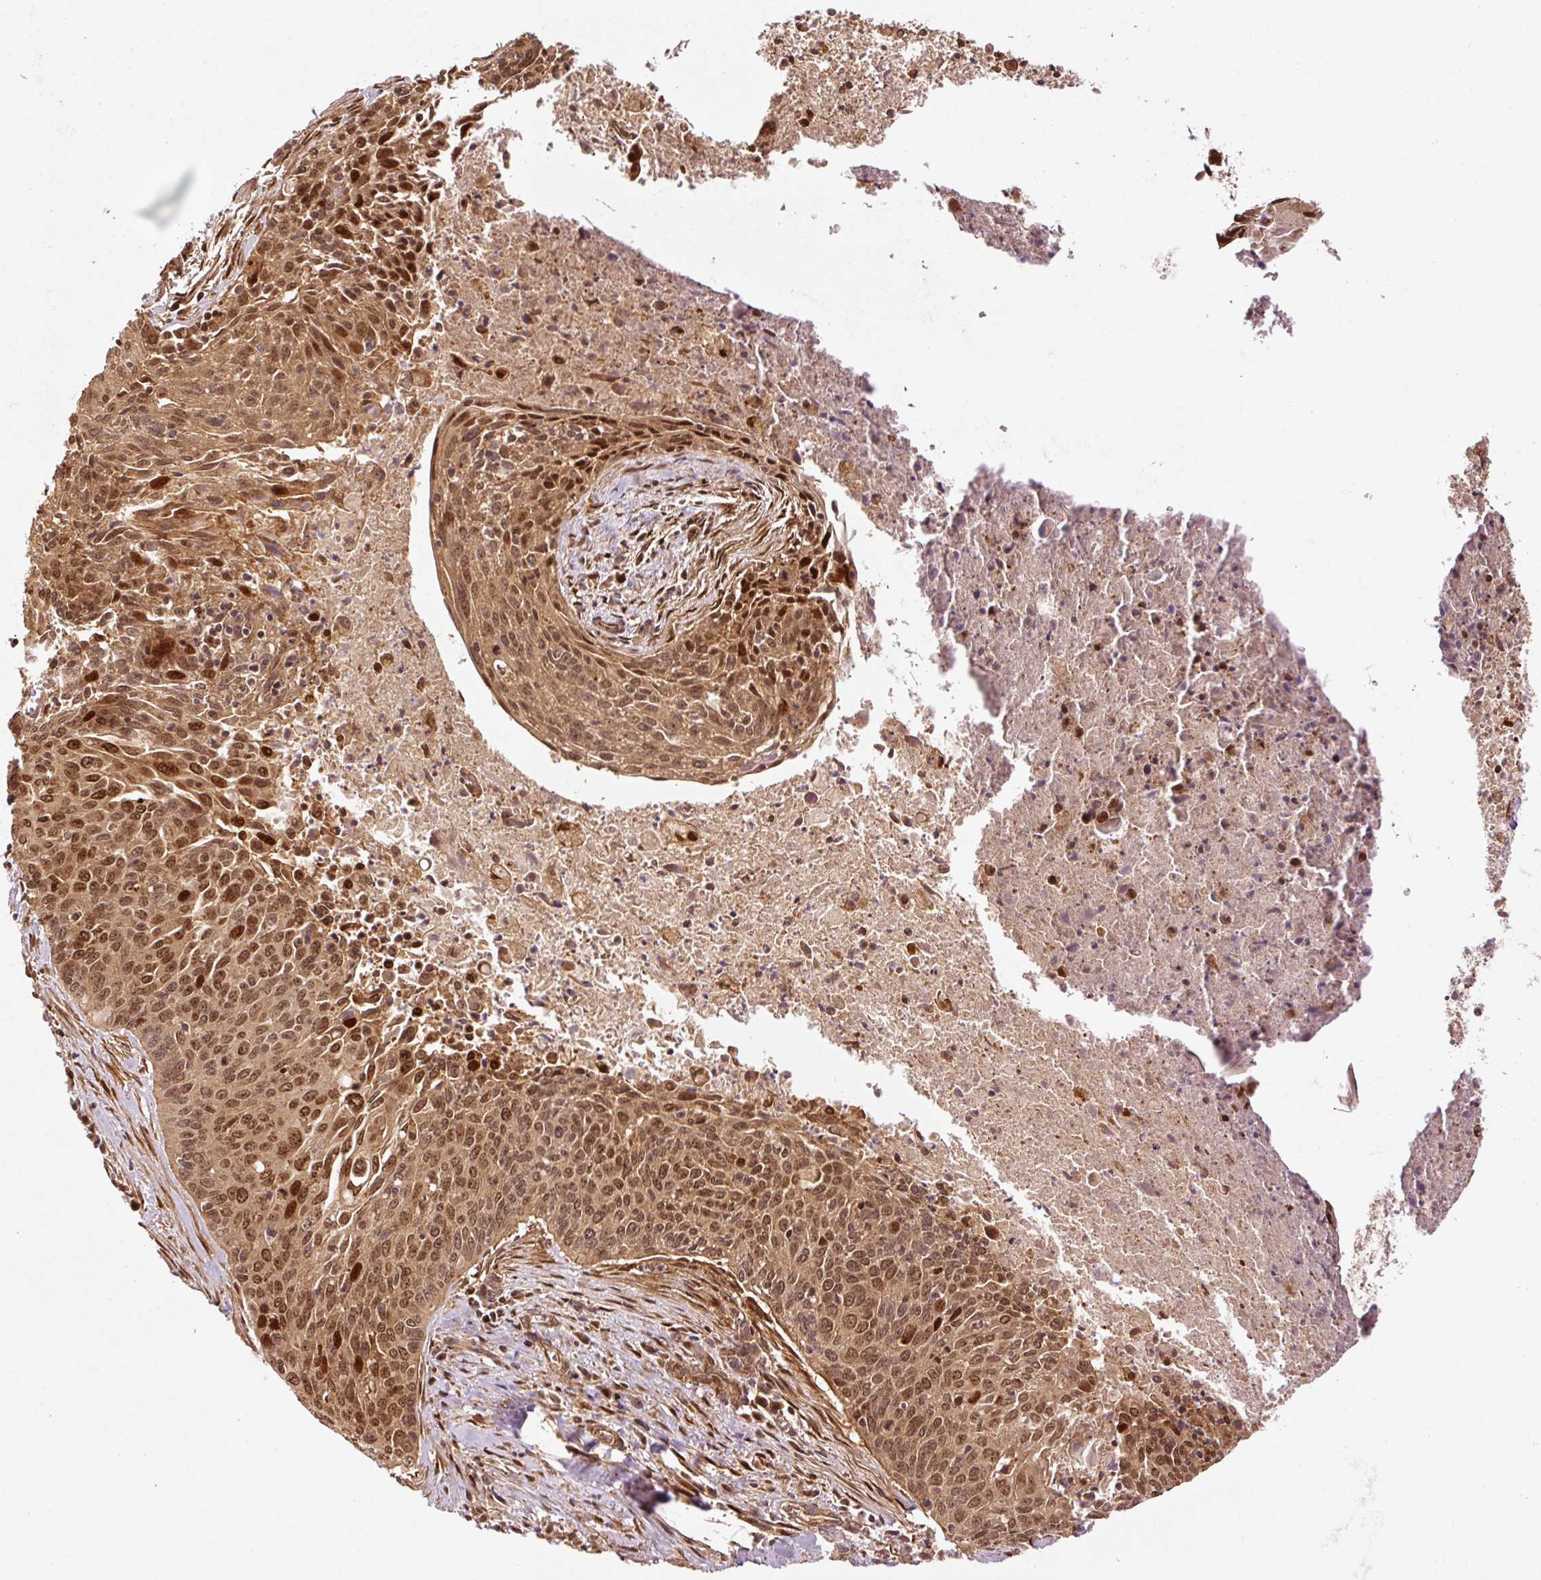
{"staining": {"intensity": "moderate", "quantity": ">75%", "location": "cytoplasmic/membranous,nuclear"}, "tissue": "cervical cancer", "cell_type": "Tumor cells", "image_type": "cancer", "snomed": [{"axis": "morphology", "description": "Squamous cell carcinoma, NOS"}, {"axis": "topography", "description": "Cervix"}], "caption": "Human cervical cancer (squamous cell carcinoma) stained for a protein (brown) shows moderate cytoplasmic/membranous and nuclear positive expression in approximately >75% of tumor cells.", "gene": "OXER1", "patient": {"sex": "female", "age": 55}}